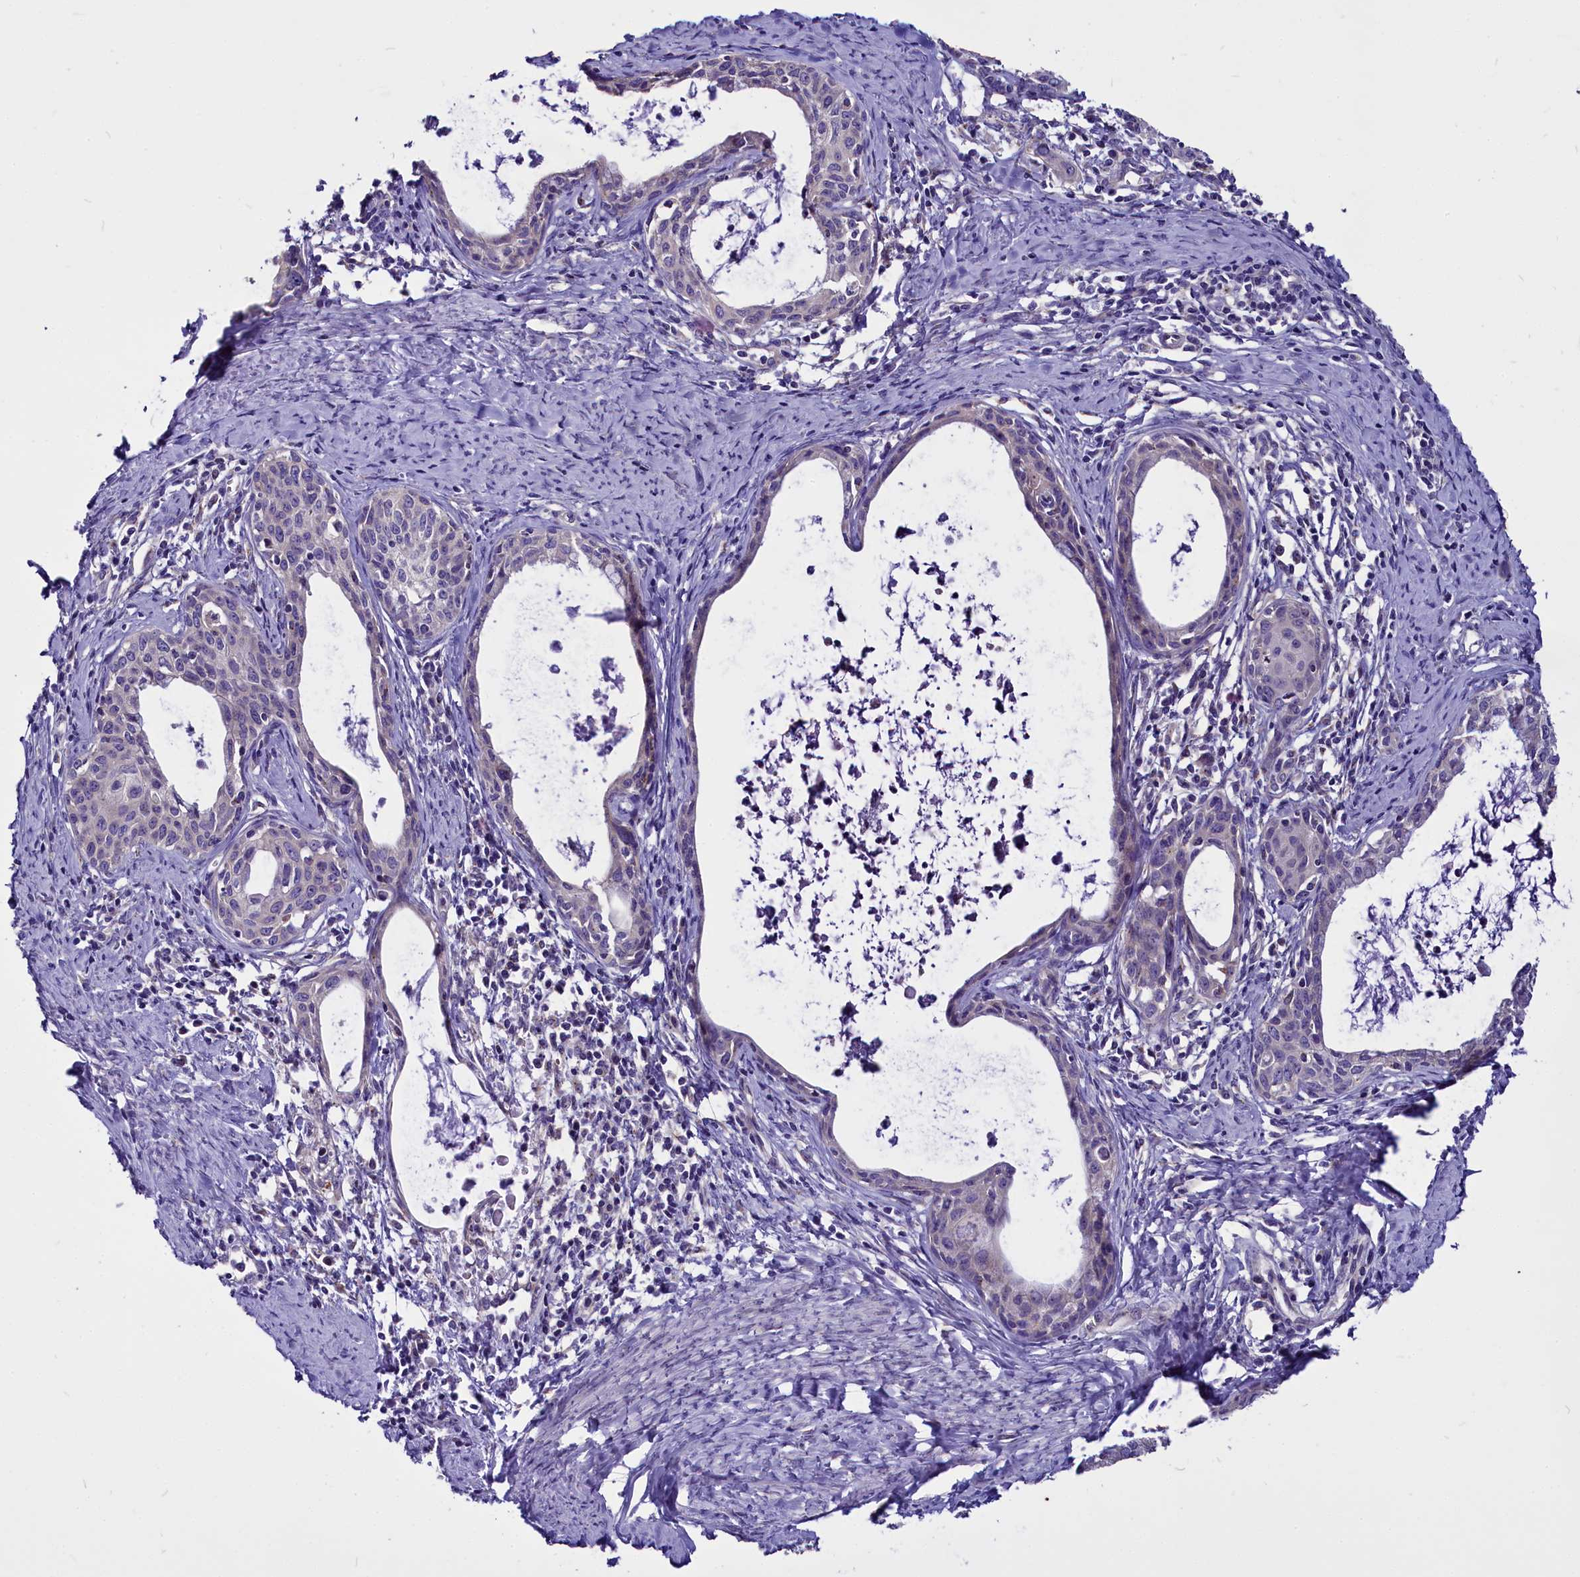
{"staining": {"intensity": "weak", "quantity": "<25%", "location": "cytoplasmic/membranous"}, "tissue": "cervical cancer", "cell_type": "Tumor cells", "image_type": "cancer", "snomed": [{"axis": "morphology", "description": "Squamous cell carcinoma, NOS"}, {"axis": "topography", "description": "Cervix"}], "caption": "This is a image of immunohistochemistry staining of cervical squamous cell carcinoma, which shows no staining in tumor cells.", "gene": "CEP170", "patient": {"sex": "female", "age": 52}}